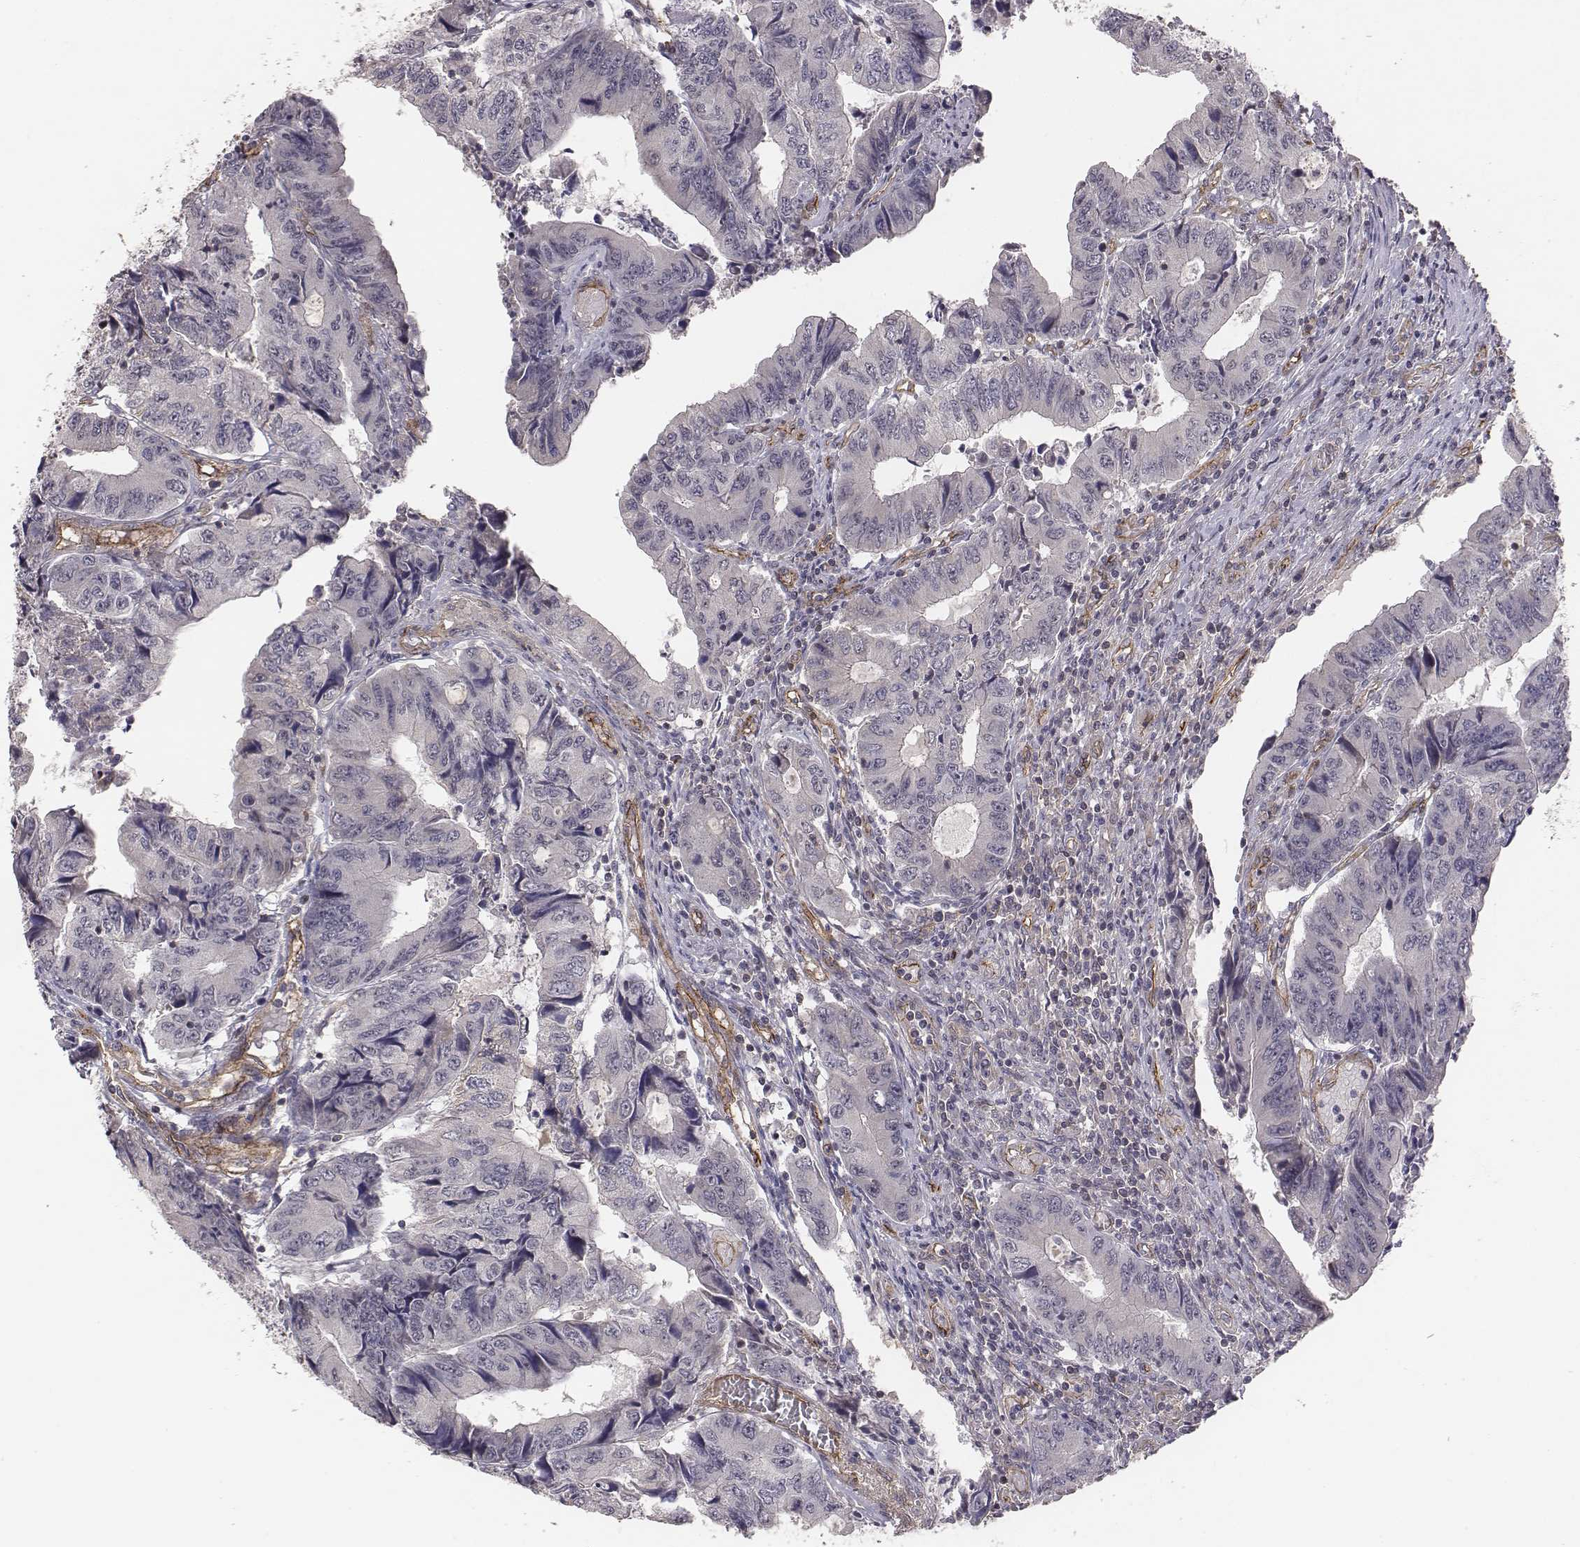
{"staining": {"intensity": "negative", "quantity": "none", "location": "none"}, "tissue": "colorectal cancer", "cell_type": "Tumor cells", "image_type": "cancer", "snomed": [{"axis": "morphology", "description": "Adenocarcinoma, NOS"}, {"axis": "topography", "description": "Colon"}], "caption": "The photomicrograph exhibits no staining of tumor cells in colorectal adenocarcinoma.", "gene": "PTPRG", "patient": {"sex": "male", "age": 53}}